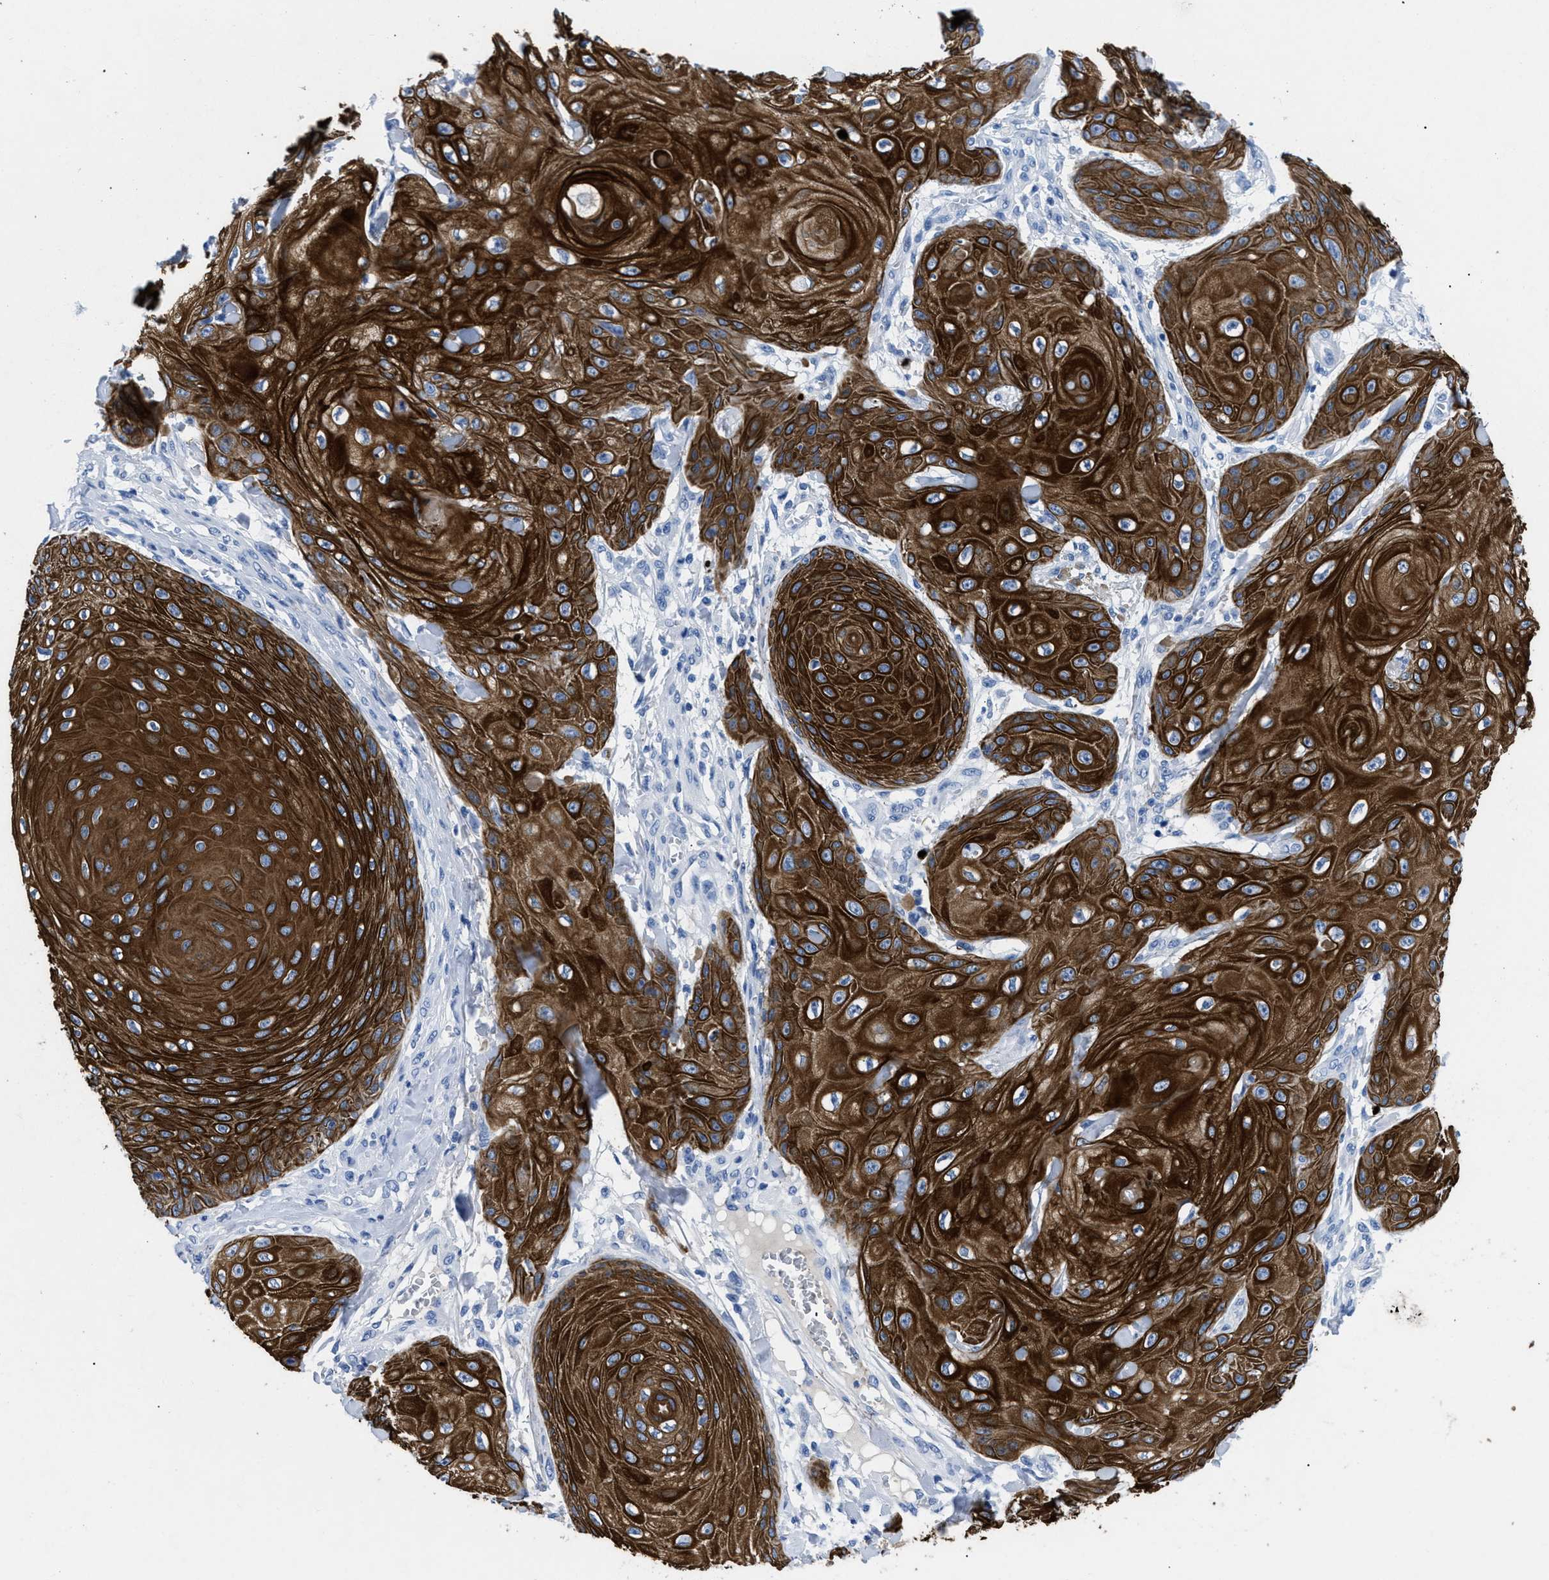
{"staining": {"intensity": "strong", "quantity": ">75%", "location": "cytoplasmic/membranous"}, "tissue": "skin cancer", "cell_type": "Tumor cells", "image_type": "cancer", "snomed": [{"axis": "morphology", "description": "Squamous cell carcinoma, NOS"}, {"axis": "topography", "description": "Skin"}], "caption": "Skin cancer stained for a protein (brown) shows strong cytoplasmic/membranous positive positivity in about >75% of tumor cells.", "gene": "TMEM68", "patient": {"sex": "male", "age": 74}}